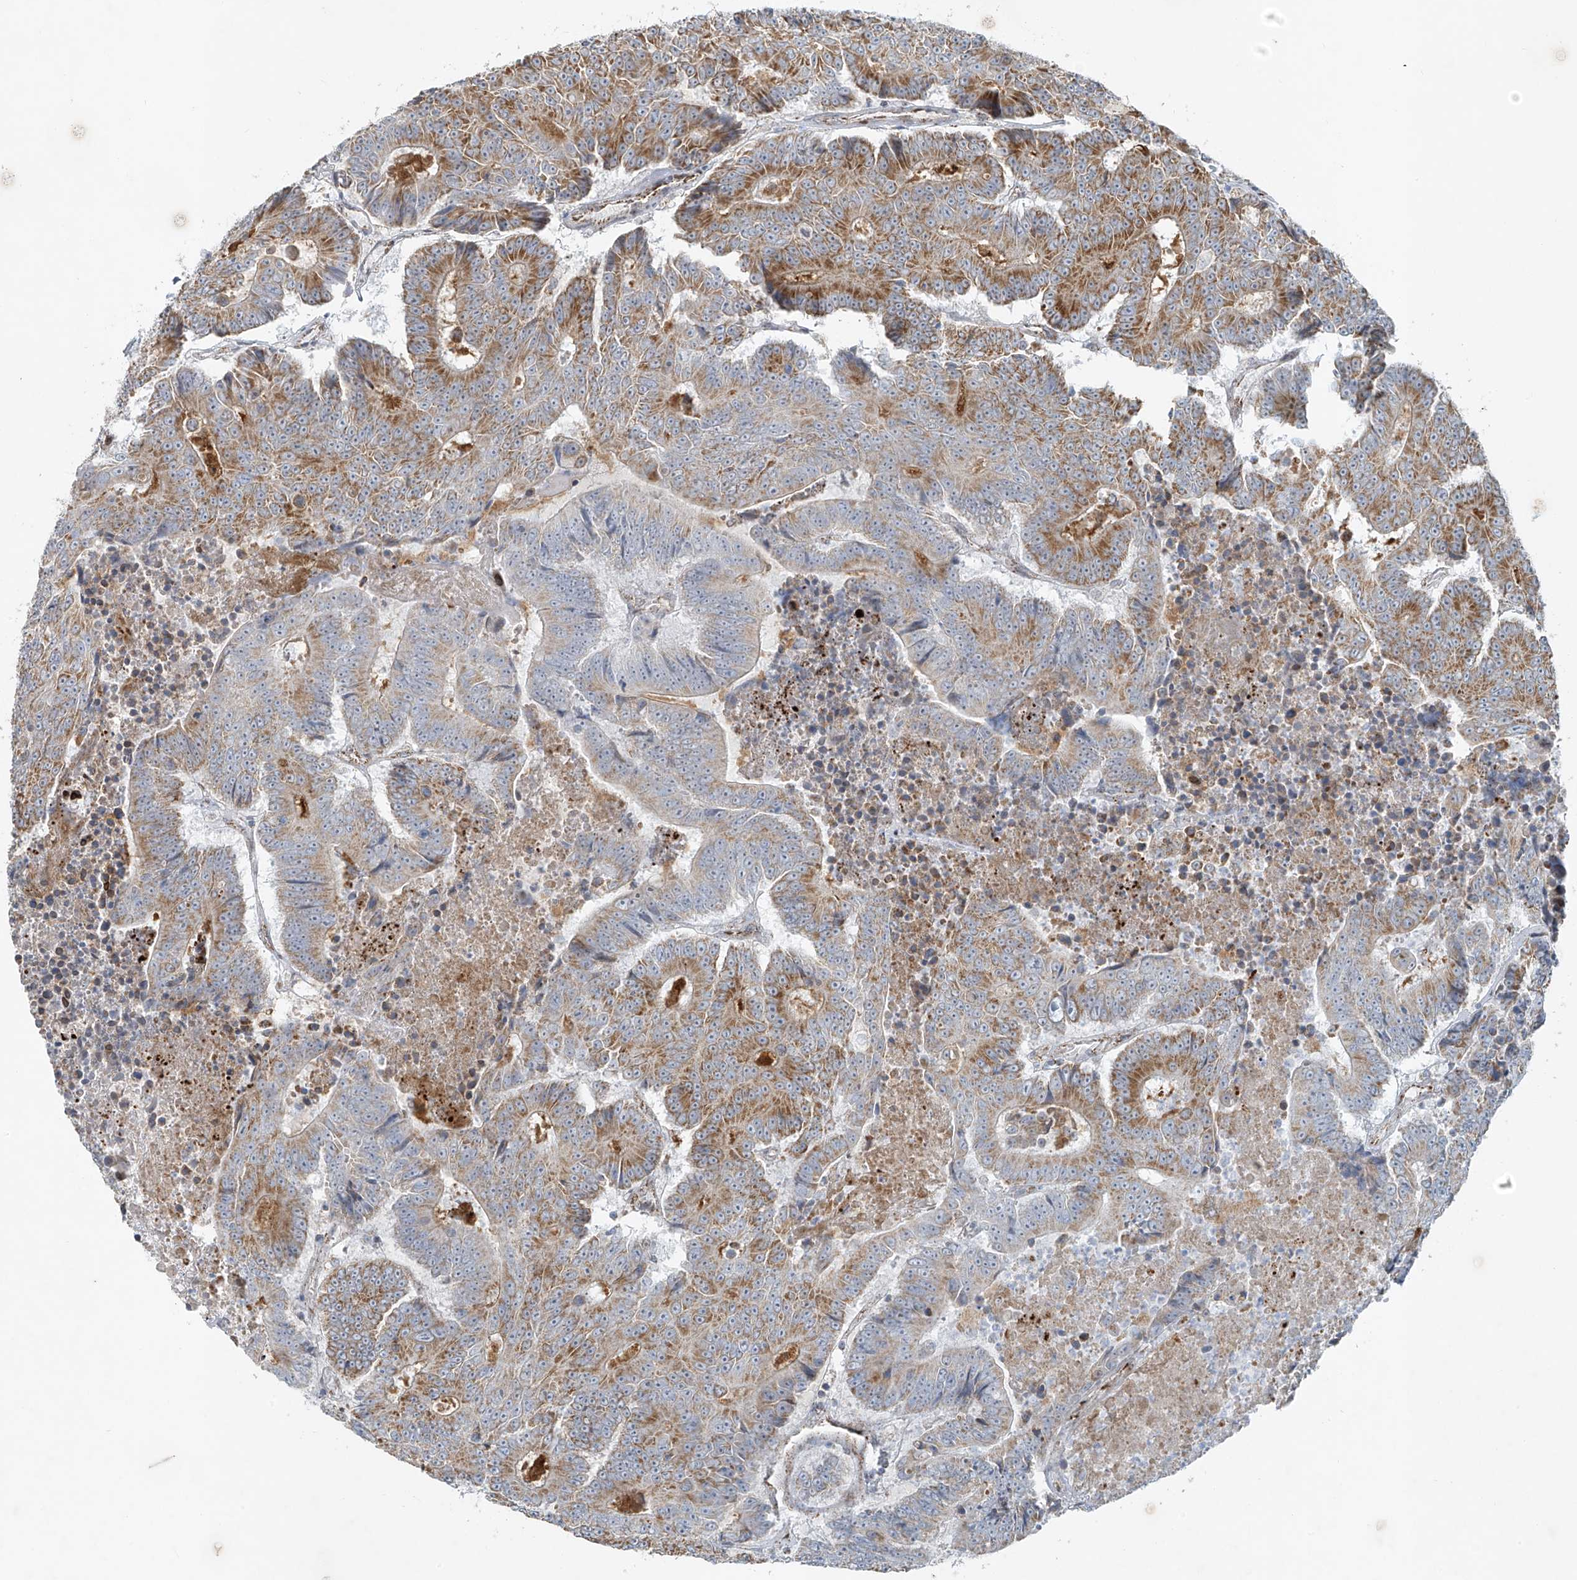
{"staining": {"intensity": "moderate", "quantity": ">75%", "location": "cytoplasmic/membranous"}, "tissue": "colorectal cancer", "cell_type": "Tumor cells", "image_type": "cancer", "snomed": [{"axis": "morphology", "description": "Adenocarcinoma, NOS"}, {"axis": "topography", "description": "Colon"}], "caption": "The histopathology image demonstrates immunohistochemical staining of colorectal cancer (adenocarcinoma). There is moderate cytoplasmic/membranous expression is identified in about >75% of tumor cells.", "gene": "SMDT1", "patient": {"sex": "male", "age": 83}}